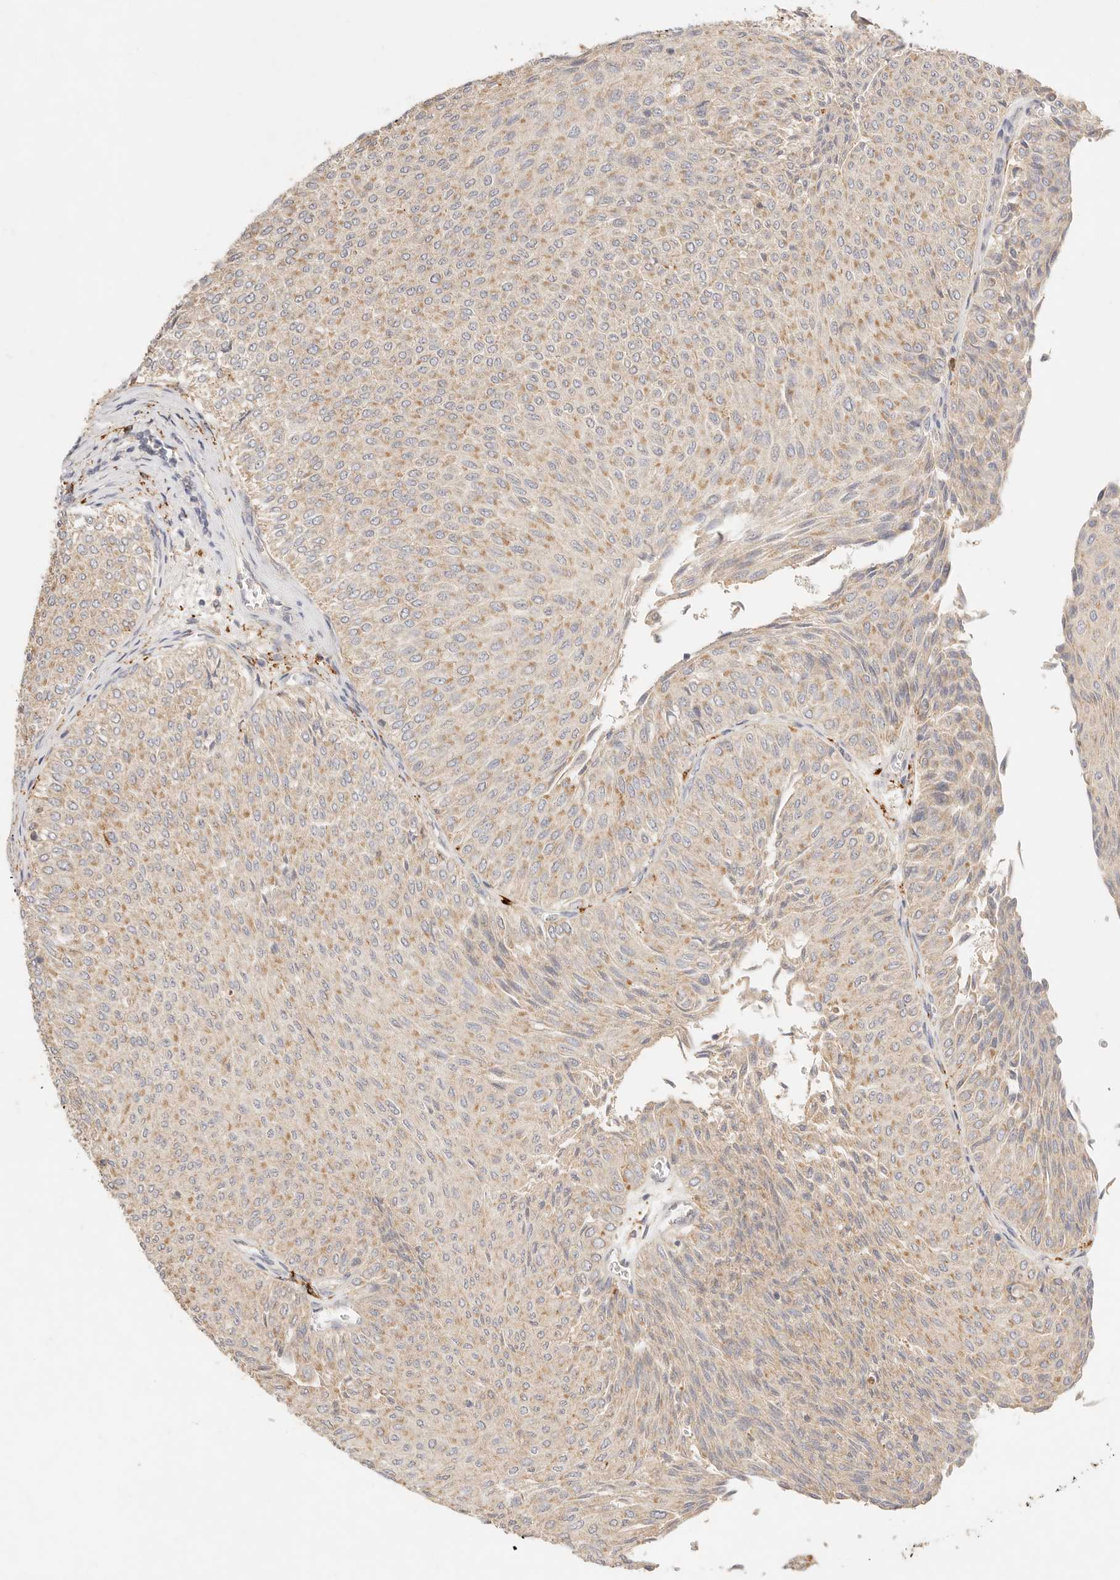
{"staining": {"intensity": "moderate", "quantity": ">75%", "location": "cytoplasmic/membranous"}, "tissue": "urothelial cancer", "cell_type": "Tumor cells", "image_type": "cancer", "snomed": [{"axis": "morphology", "description": "Urothelial carcinoma, Low grade"}, {"axis": "topography", "description": "Urinary bladder"}], "caption": "A brown stain shows moderate cytoplasmic/membranous staining of a protein in human urothelial cancer tumor cells.", "gene": "HK2", "patient": {"sex": "male", "age": 78}}